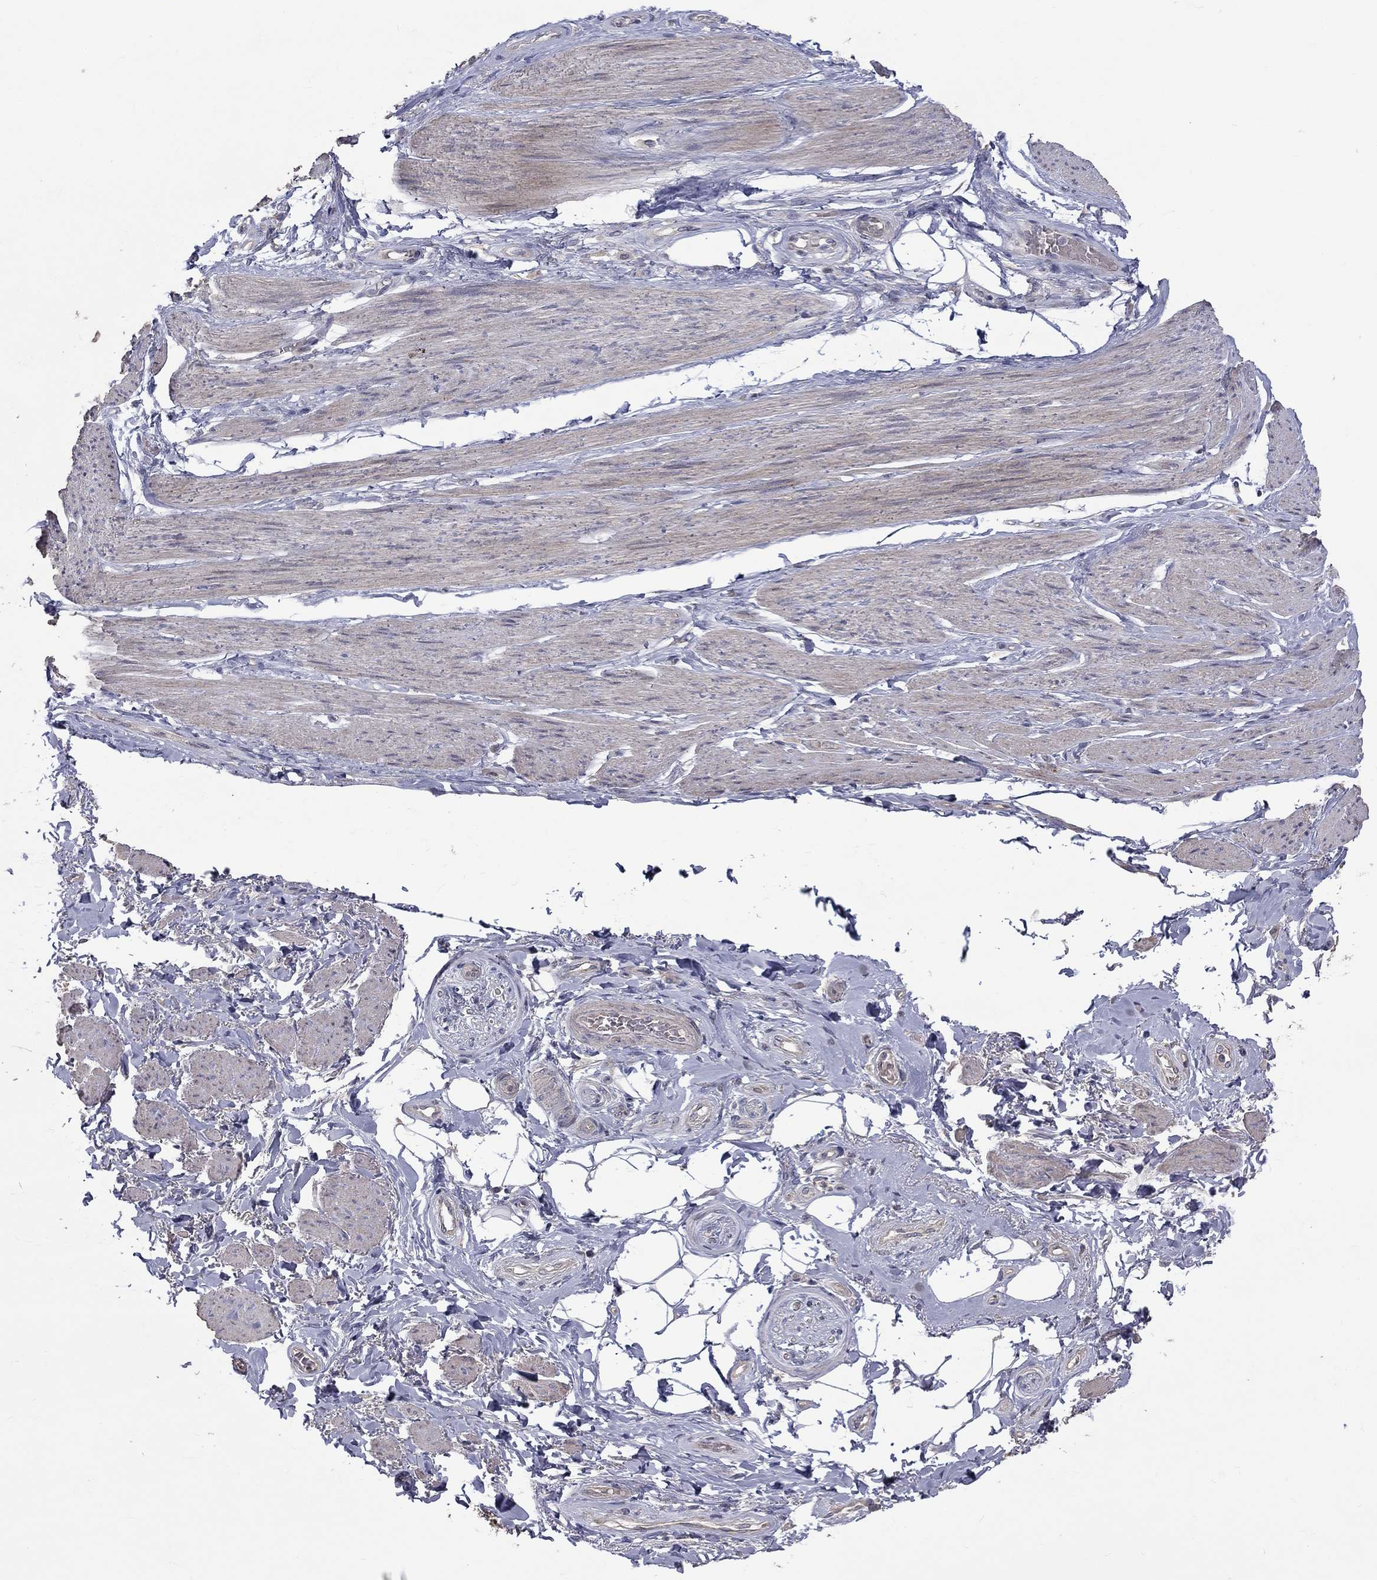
{"staining": {"intensity": "negative", "quantity": "none", "location": "none"}, "tissue": "adipose tissue", "cell_type": "Adipocytes", "image_type": "normal", "snomed": [{"axis": "morphology", "description": "Normal tissue, NOS"}, {"axis": "topography", "description": "Skeletal muscle"}, {"axis": "topography", "description": "Anal"}, {"axis": "topography", "description": "Peripheral nerve tissue"}], "caption": "High power microscopy image of an immunohistochemistry (IHC) photomicrograph of normal adipose tissue, revealing no significant positivity in adipocytes.", "gene": "SLC39A14", "patient": {"sex": "male", "age": 53}}